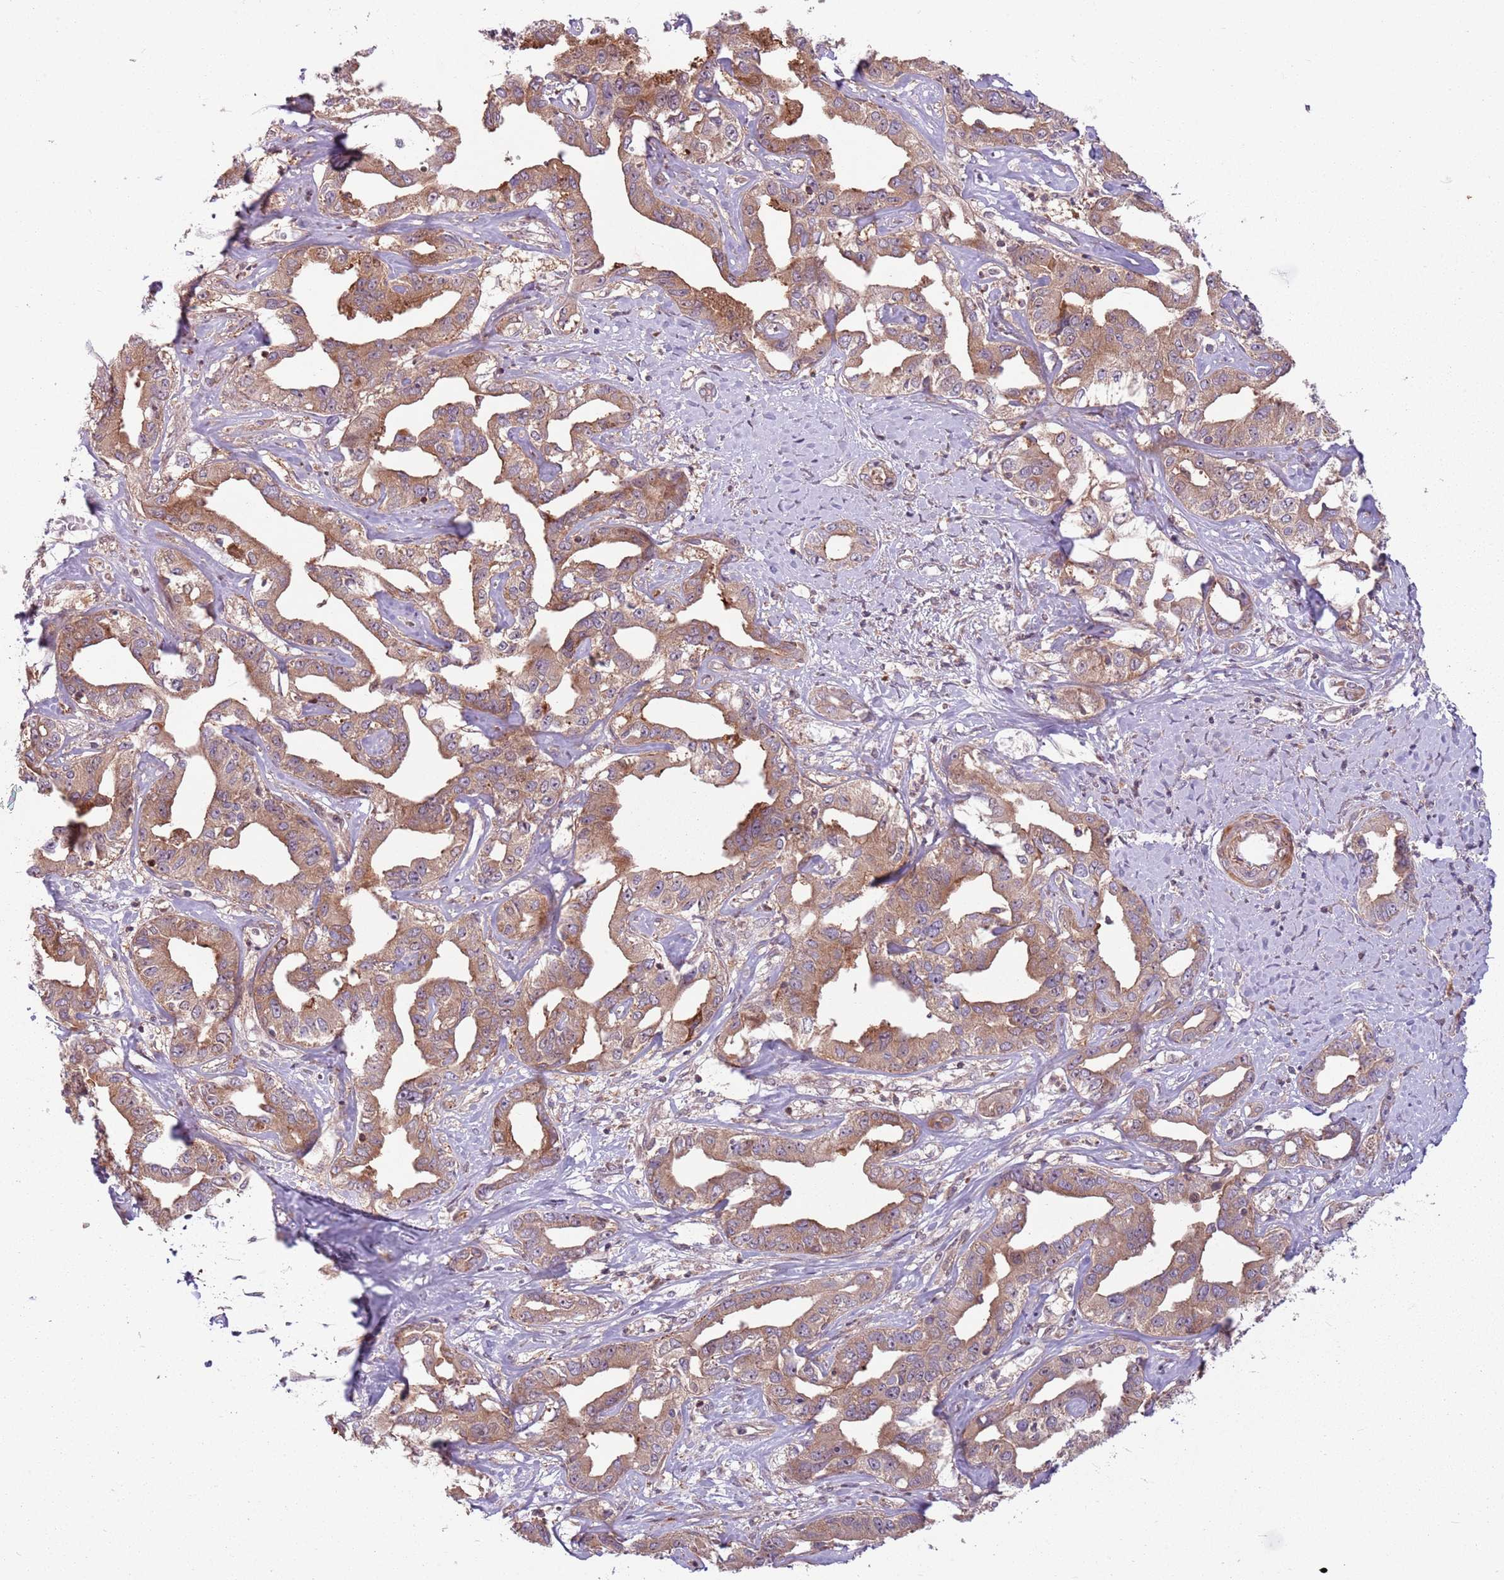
{"staining": {"intensity": "moderate", "quantity": "25%-75%", "location": "cytoplasmic/membranous"}, "tissue": "liver cancer", "cell_type": "Tumor cells", "image_type": "cancer", "snomed": [{"axis": "morphology", "description": "Cholangiocarcinoma"}, {"axis": "topography", "description": "Liver"}], "caption": "The histopathology image reveals immunohistochemical staining of cholangiocarcinoma (liver). There is moderate cytoplasmic/membranous expression is present in about 25%-75% of tumor cells.", "gene": "RPL21", "patient": {"sex": "male", "age": 59}}